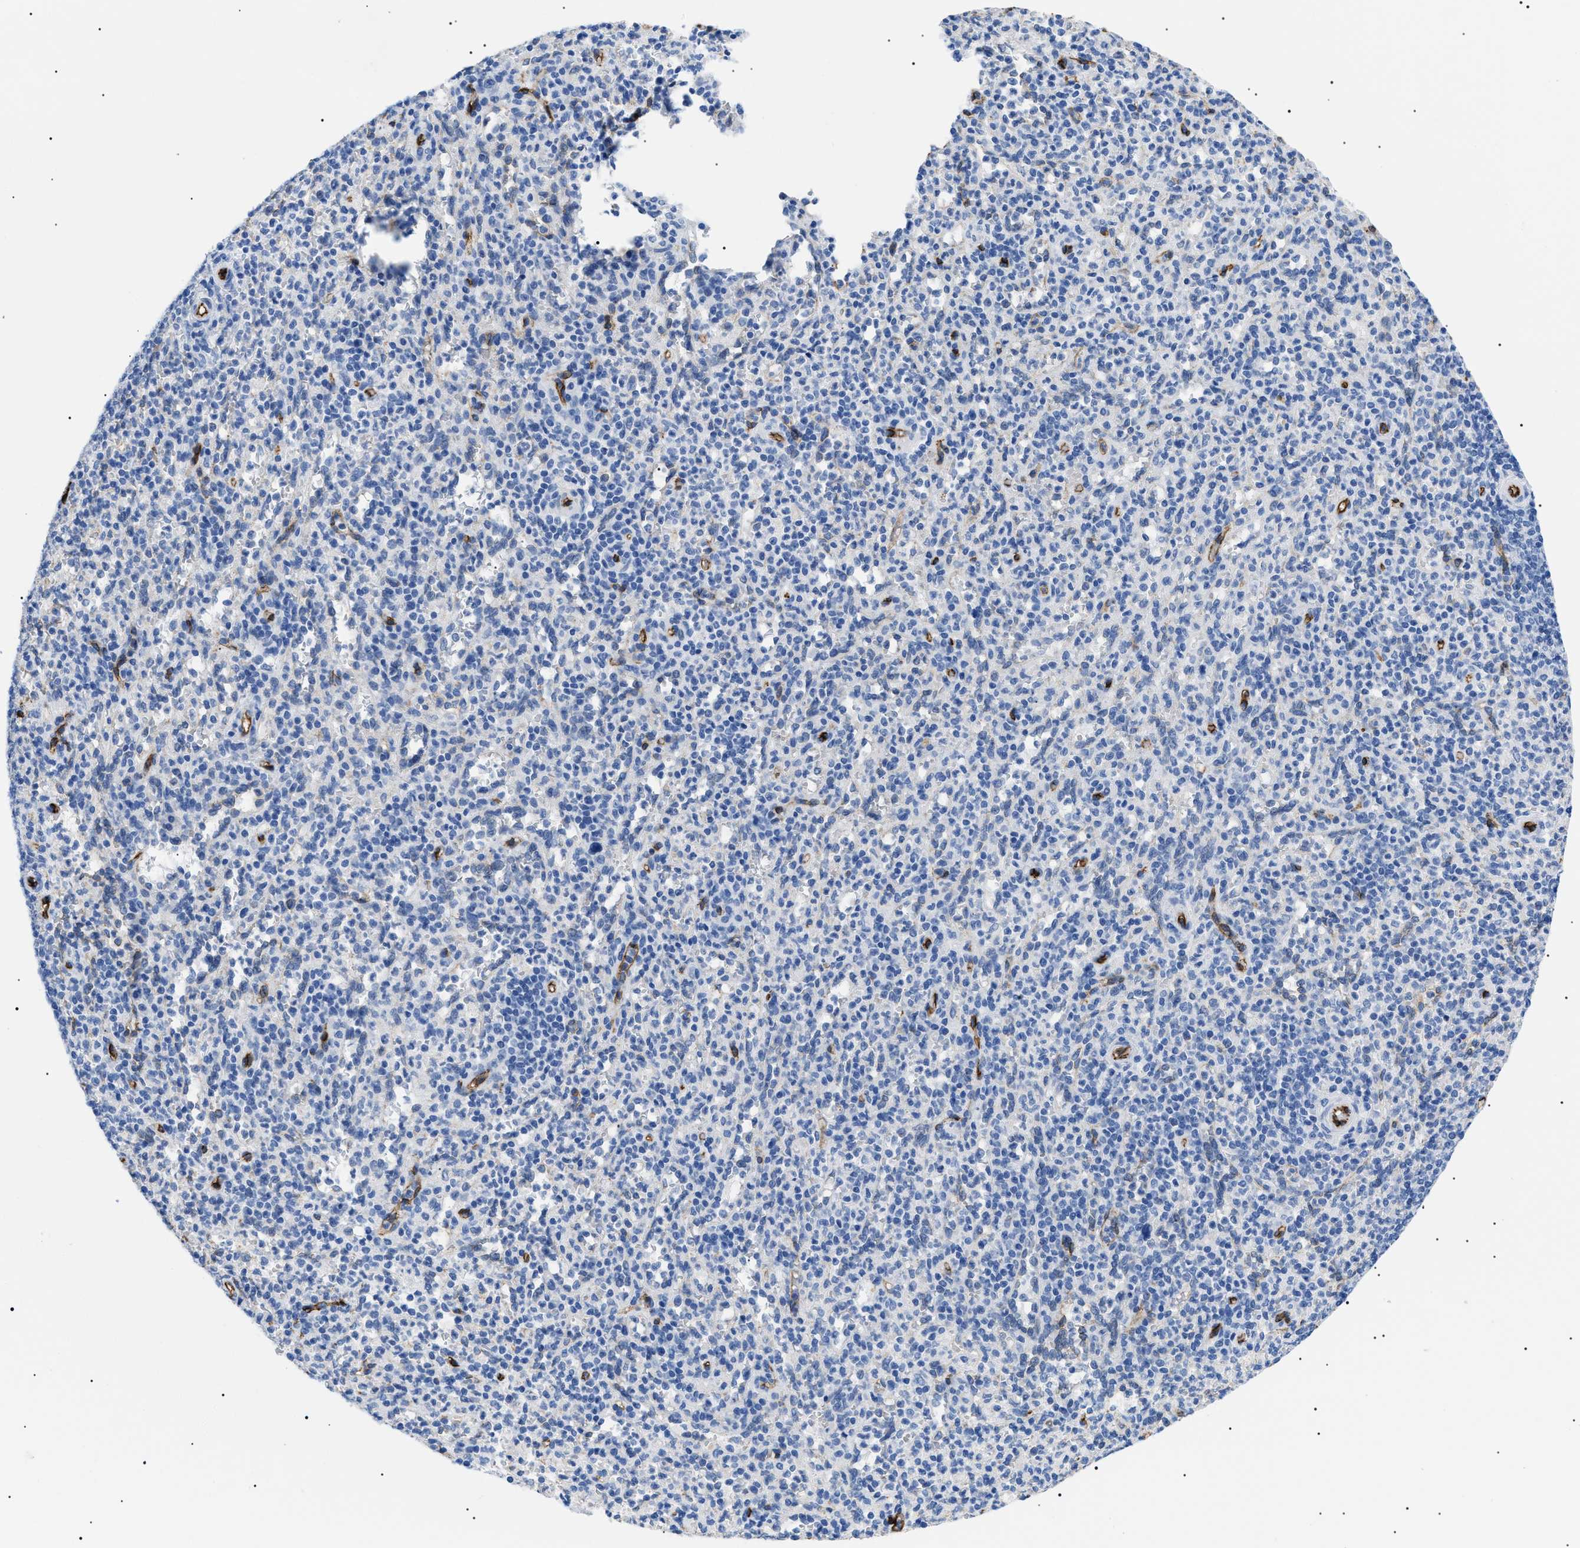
{"staining": {"intensity": "weak", "quantity": "<25%", "location": "cytoplasmic/membranous"}, "tissue": "spleen", "cell_type": "Cells in red pulp", "image_type": "normal", "snomed": [{"axis": "morphology", "description": "Normal tissue, NOS"}, {"axis": "topography", "description": "Spleen"}], "caption": "Immunohistochemistry (IHC) histopathology image of normal human spleen stained for a protein (brown), which exhibits no staining in cells in red pulp.", "gene": "PODXL", "patient": {"sex": "male", "age": 36}}